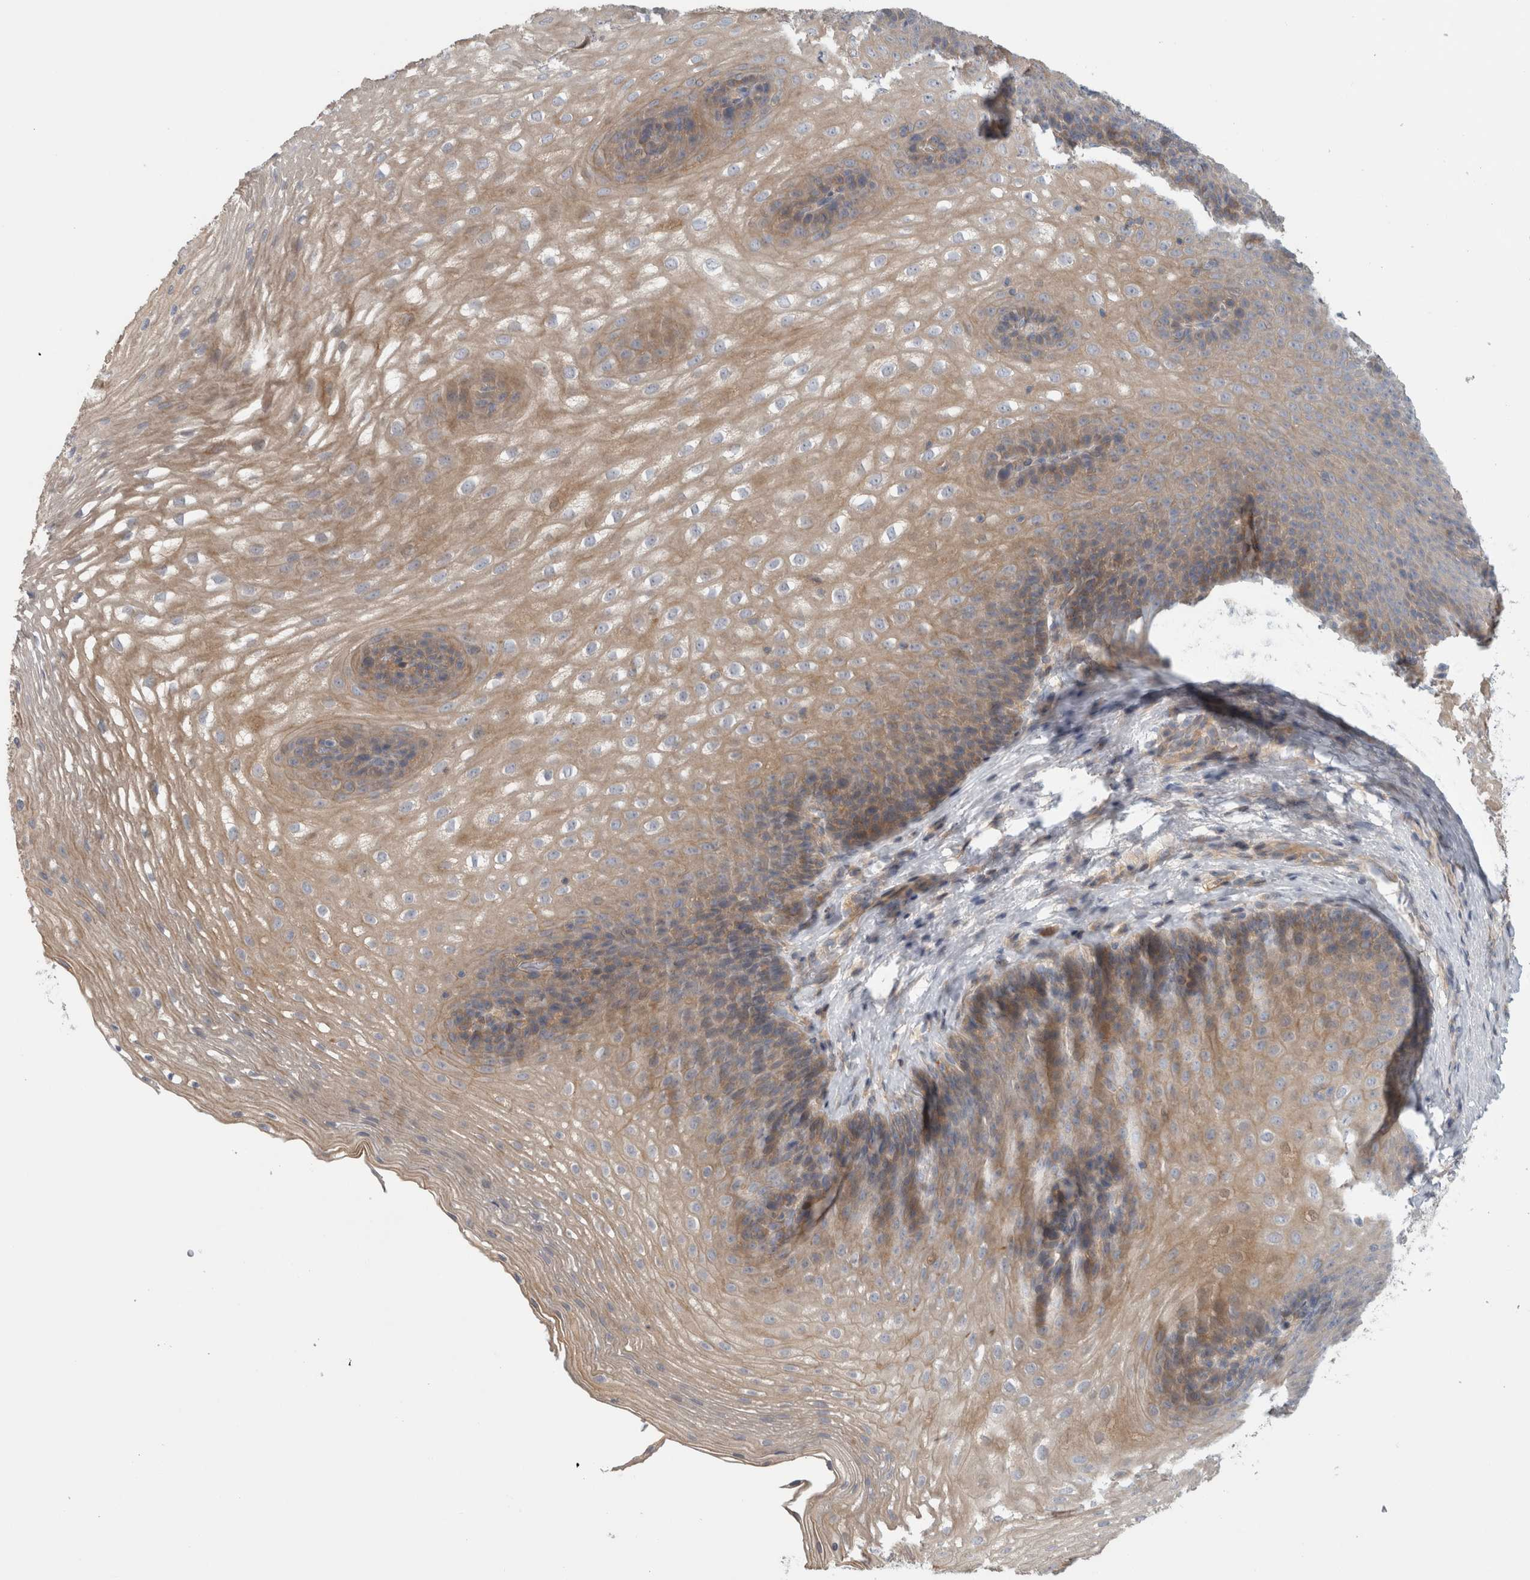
{"staining": {"intensity": "weak", "quantity": ">75%", "location": "cytoplasmic/membranous"}, "tissue": "esophagus", "cell_type": "Squamous epithelial cells", "image_type": "normal", "snomed": [{"axis": "morphology", "description": "Normal tissue, NOS"}, {"axis": "topography", "description": "Esophagus"}], "caption": "Squamous epithelial cells display weak cytoplasmic/membranous expression in about >75% of cells in benign esophagus.", "gene": "ZNF804B", "patient": {"sex": "female", "age": 66}}